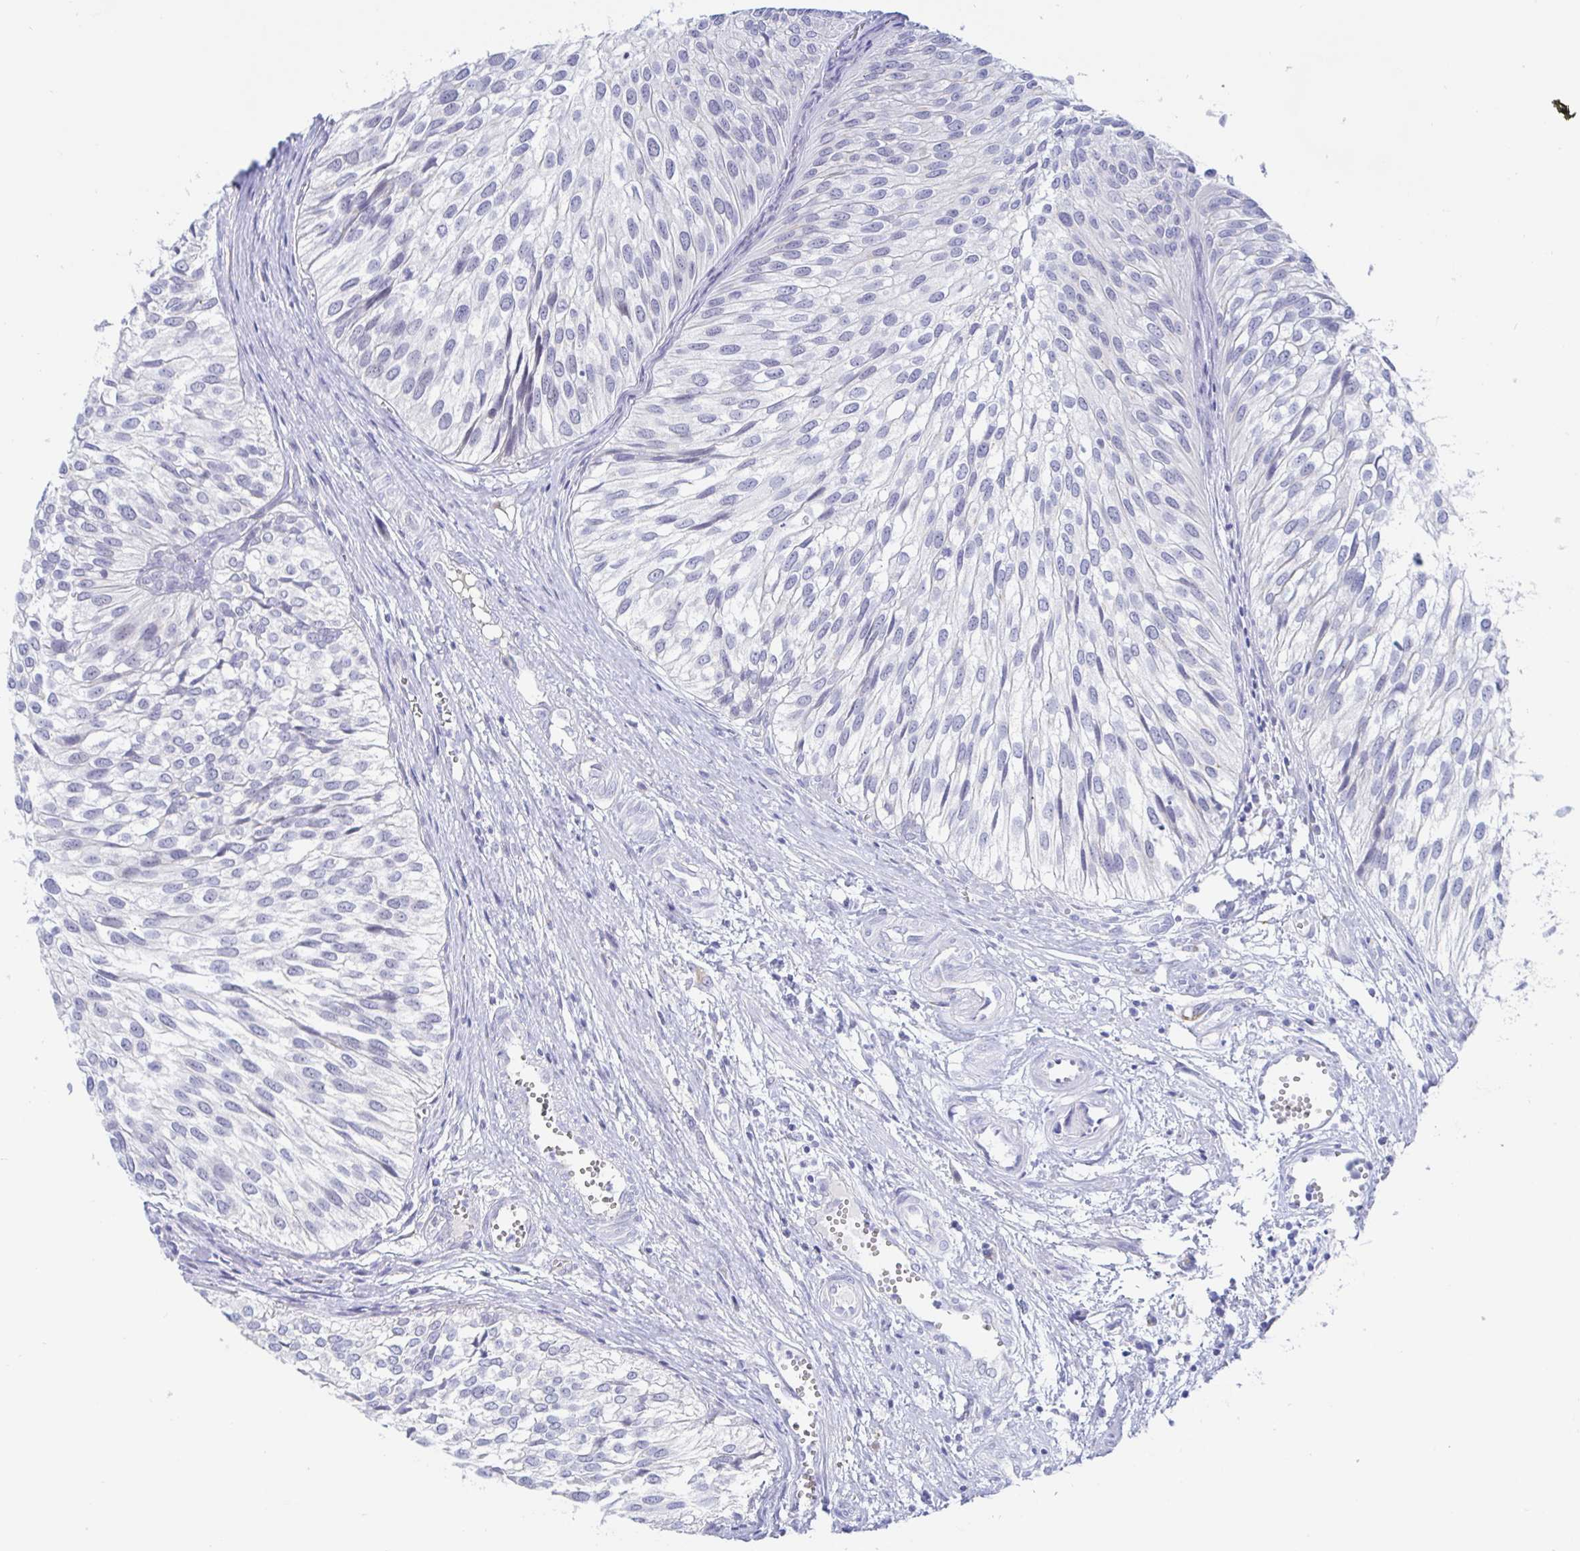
{"staining": {"intensity": "negative", "quantity": "none", "location": "none"}, "tissue": "urothelial cancer", "cell_type": "Tumor cells", "image_type": "cancer", "snomed": [{"axis": "morphology", "description": "Urothelial carcinoma, Low grade"}, {"axis": "topography", "description": "Urinary bladder"}], "caption": "This is an immunohistochemistry (IHC) micrograph of urothelial cancer. There is no positivity in tumor cells.", "gene": "SIAH3", "patient": {"sex": "male", "age": 91}}